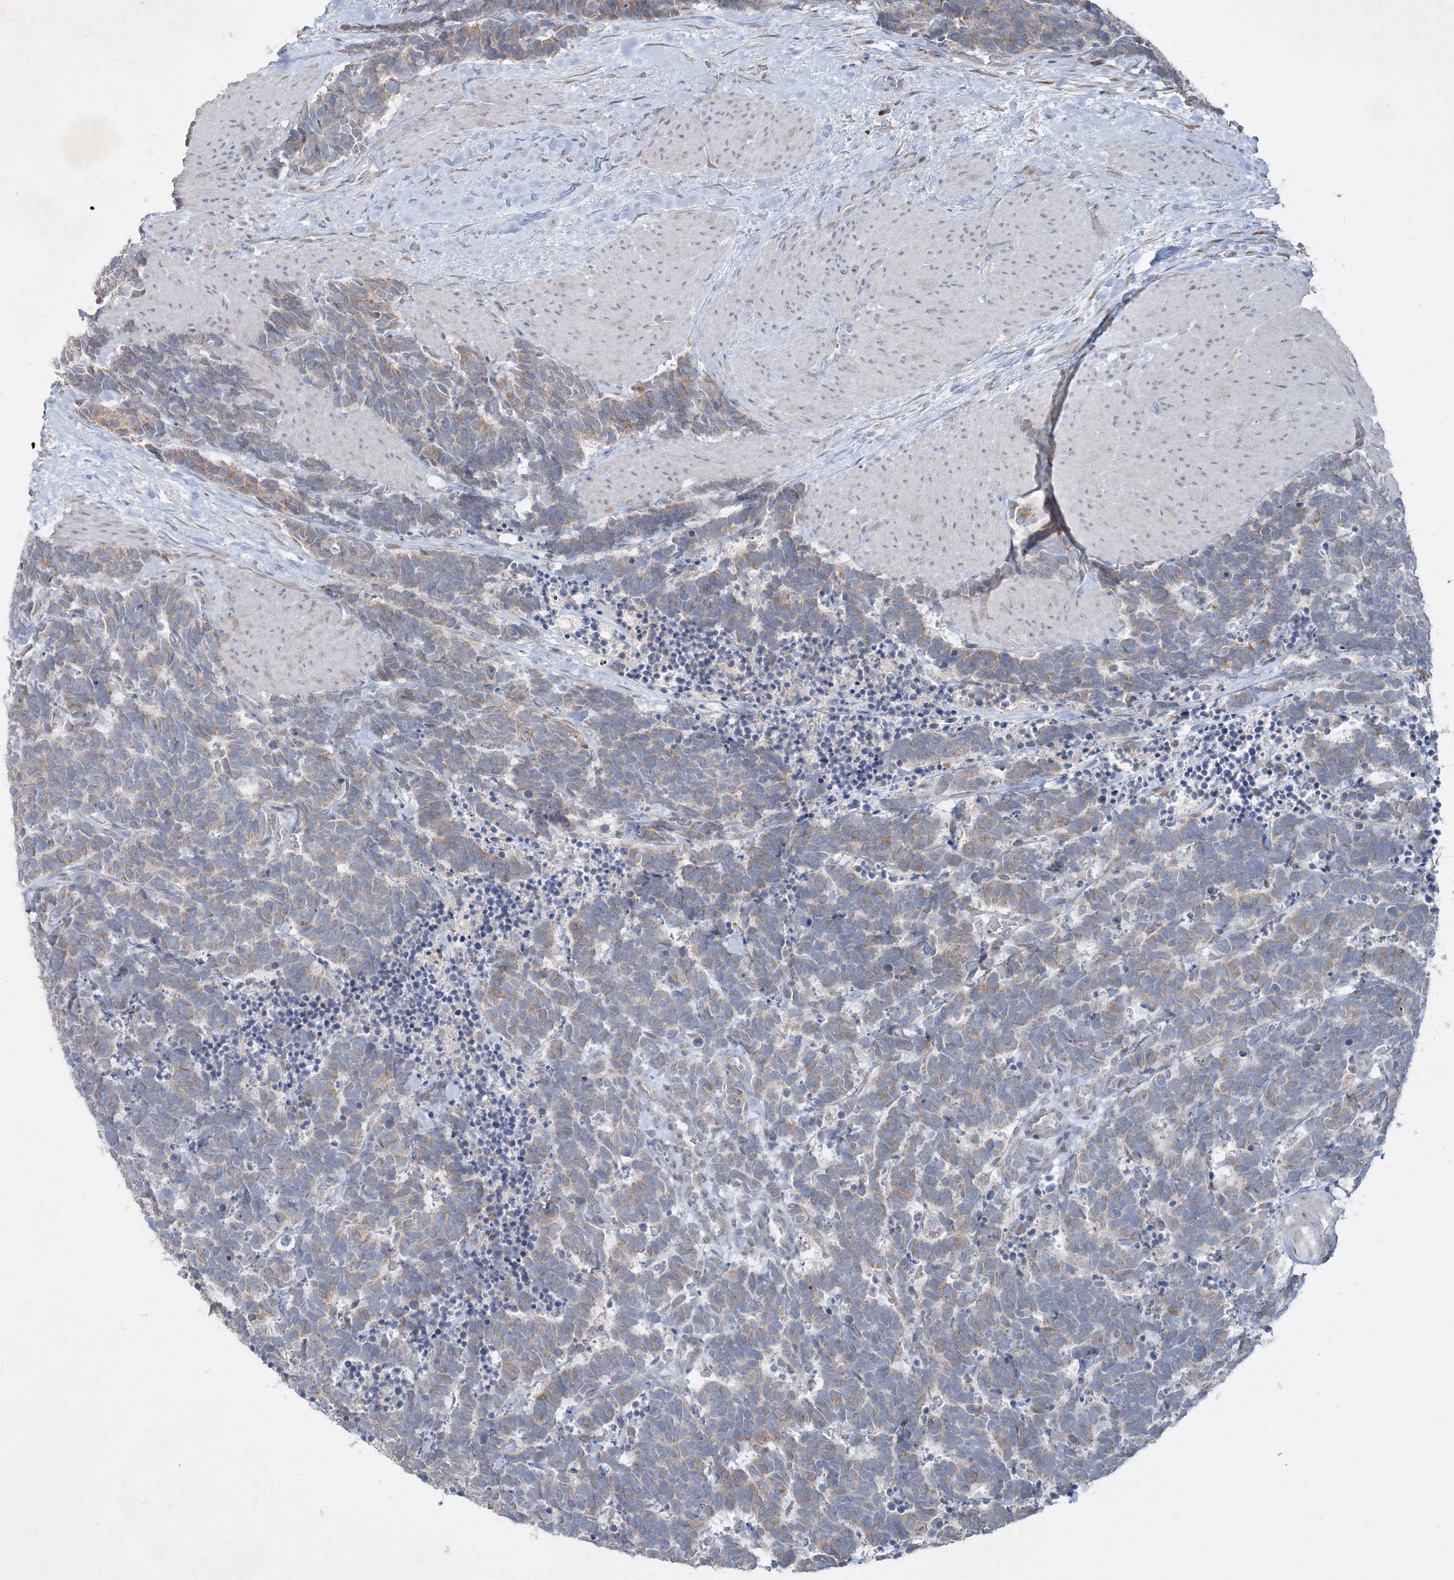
{"staining": {"intensity": "weak", "quantity": "25%-75%", "location": "cytoplasmic/membranous"}, "tissue": "carcinoid", "cell_type": "Tumor cells", "image_type": "cancer", "snomed": [{"axis": "morphology", "description": "Carcinoma, NOS"}, {"axis": "morphology", "description": "Carcinoid, malignant, NOS"}, {"axis": "topography", "description": "Urinary bladder"}], "caption": "DAB immunohistochemical staining of human carcinoid (malignant) displays weak cytoplasmic/membranous protein positivity in approximately 25%-75% of tumor cells.", "gene": "IFNAR1", "patient": {"sex": "male", "age": 57}}